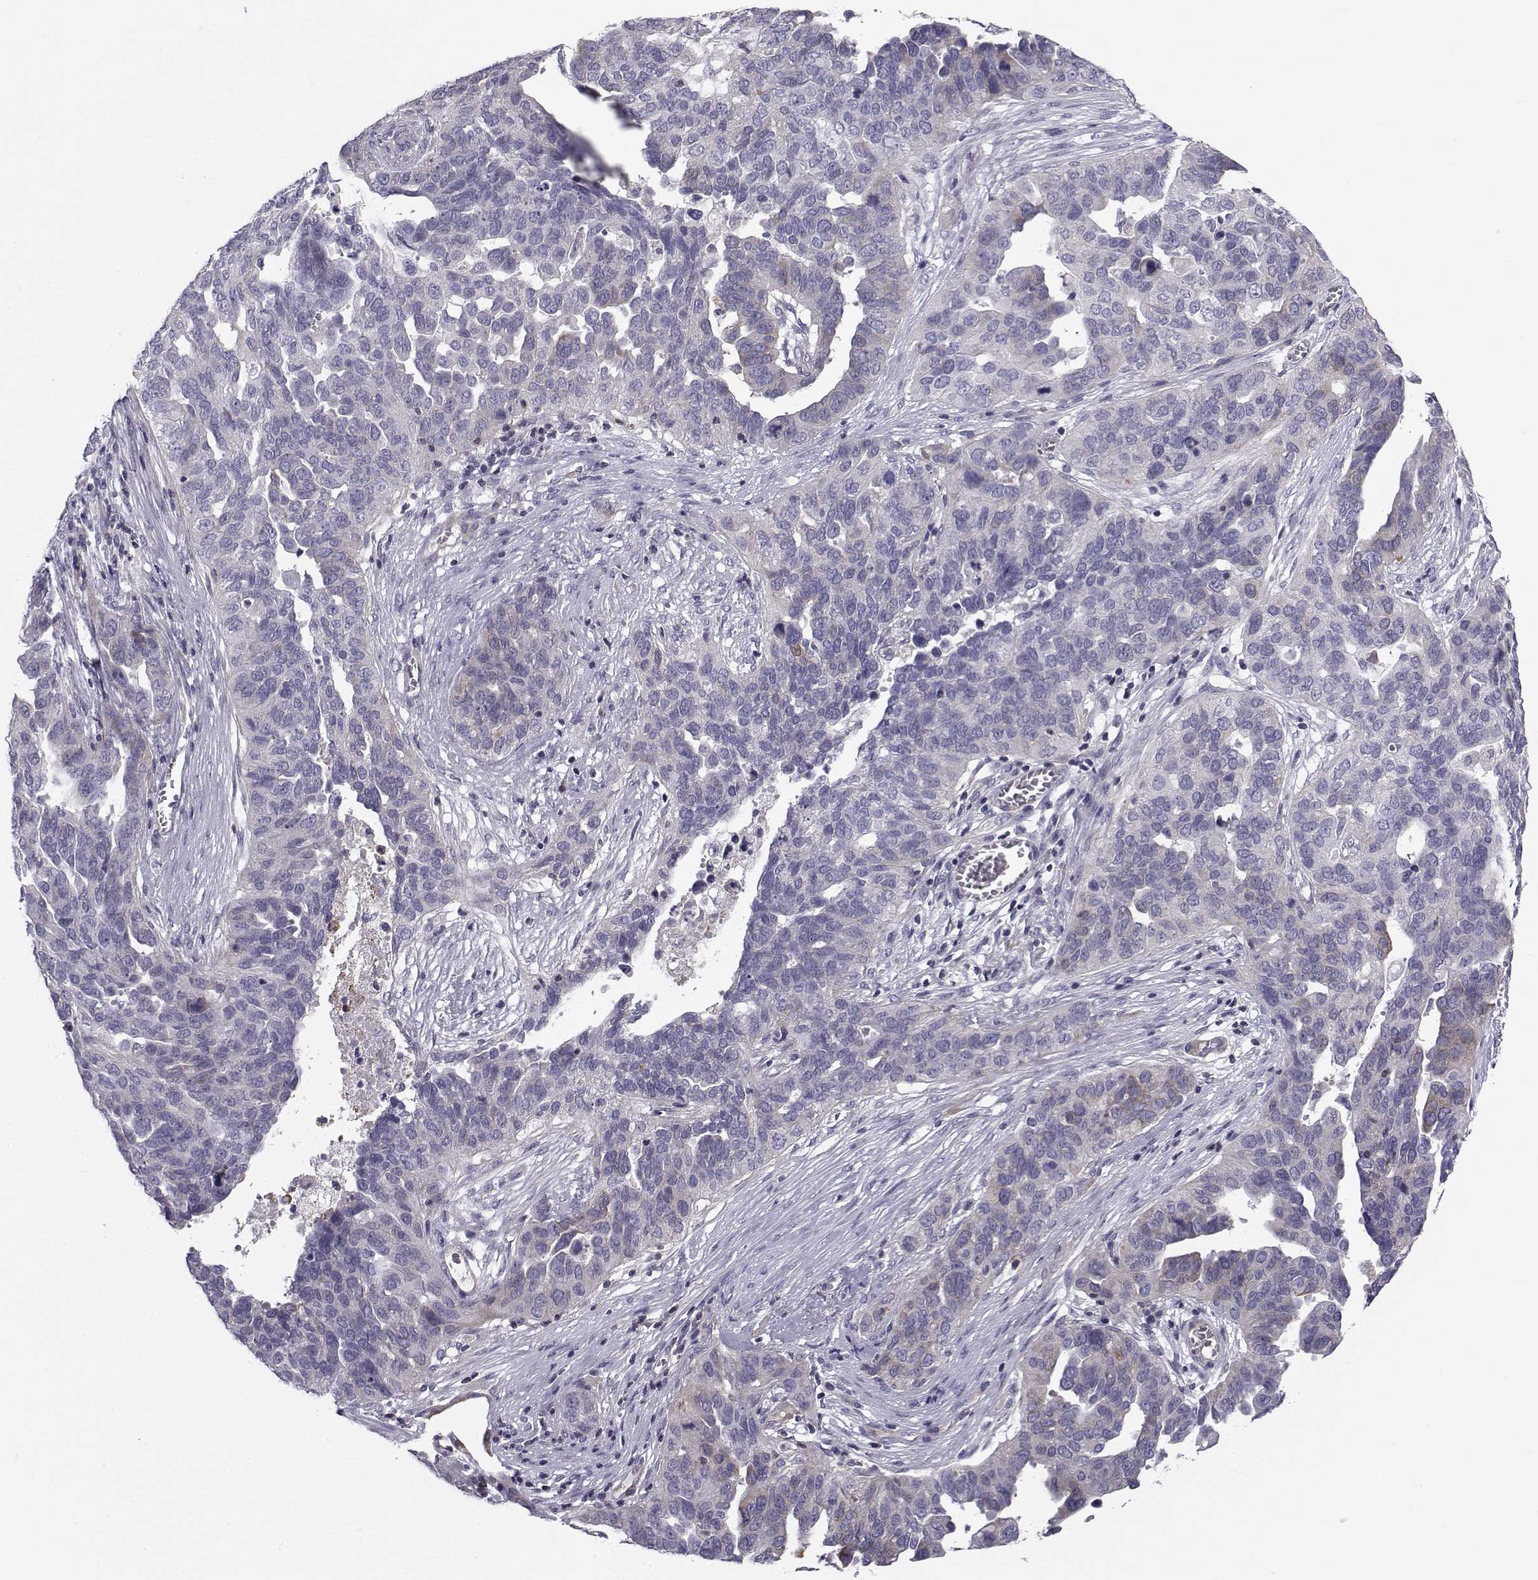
{"staining": {"intensity": "negative", "quantity": "none", "location": "none"}, "tissue": "ovarian cancer", "cell_type": "Tumor cells", "image_type": "cancer", "snomed": [{"axis": "morphology", "description": "Carcinoma, endometroid"}, {"axis": "topography", "description": "Soft tissue"}, {"axis": "topography", "description": "Ovary"}], "caption": "Tumor cells show no significant protein staining in endometroid carcinoma (ovarian).", "gene": "LRRC27", "patient": {"sex": "female", "age": 52}}